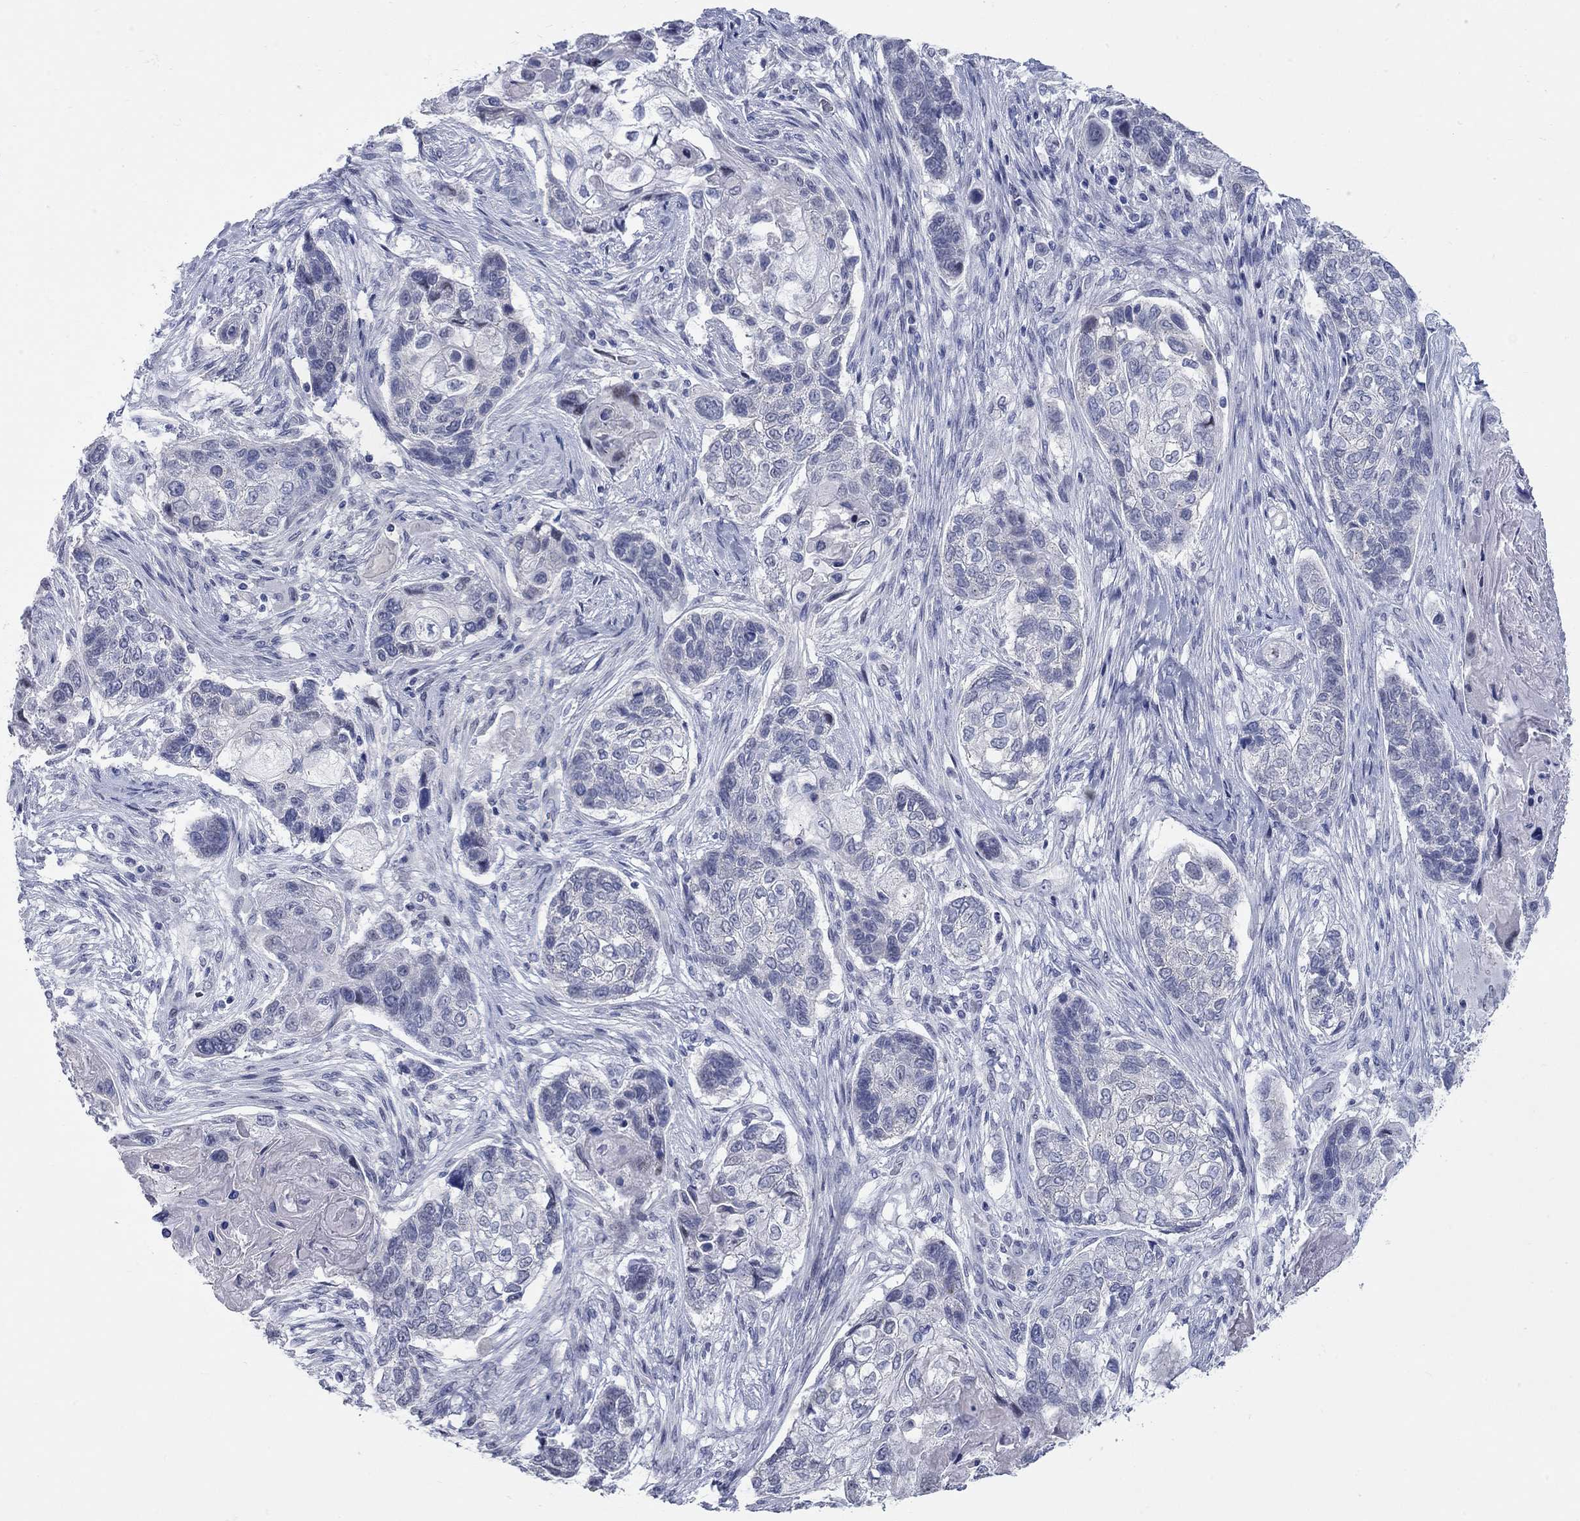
{"staining": {"intensity": "negative", "quantity": "none", "location": "none"}, "tissue": "lung cancer", "cell_type": "Tumor cells", "image_type": "cancer", "snomed": [{"axis": "morphology", "description": "Normal tissue, NOS"}, {"axis": "morphology", "description": "Squamous cell carcinoma, NOS"}, {"axis": "topography", "description": "Bronchus"}, {"axis": "topography", "description": "Lung"}], "caption": "Human lung cancer (squamous cell carcinoma) stained for a protein using IHC exhibits no positivity in tumor cells.", "gene": "WASF3", "patient": {"sex": "male", "age": 69}}